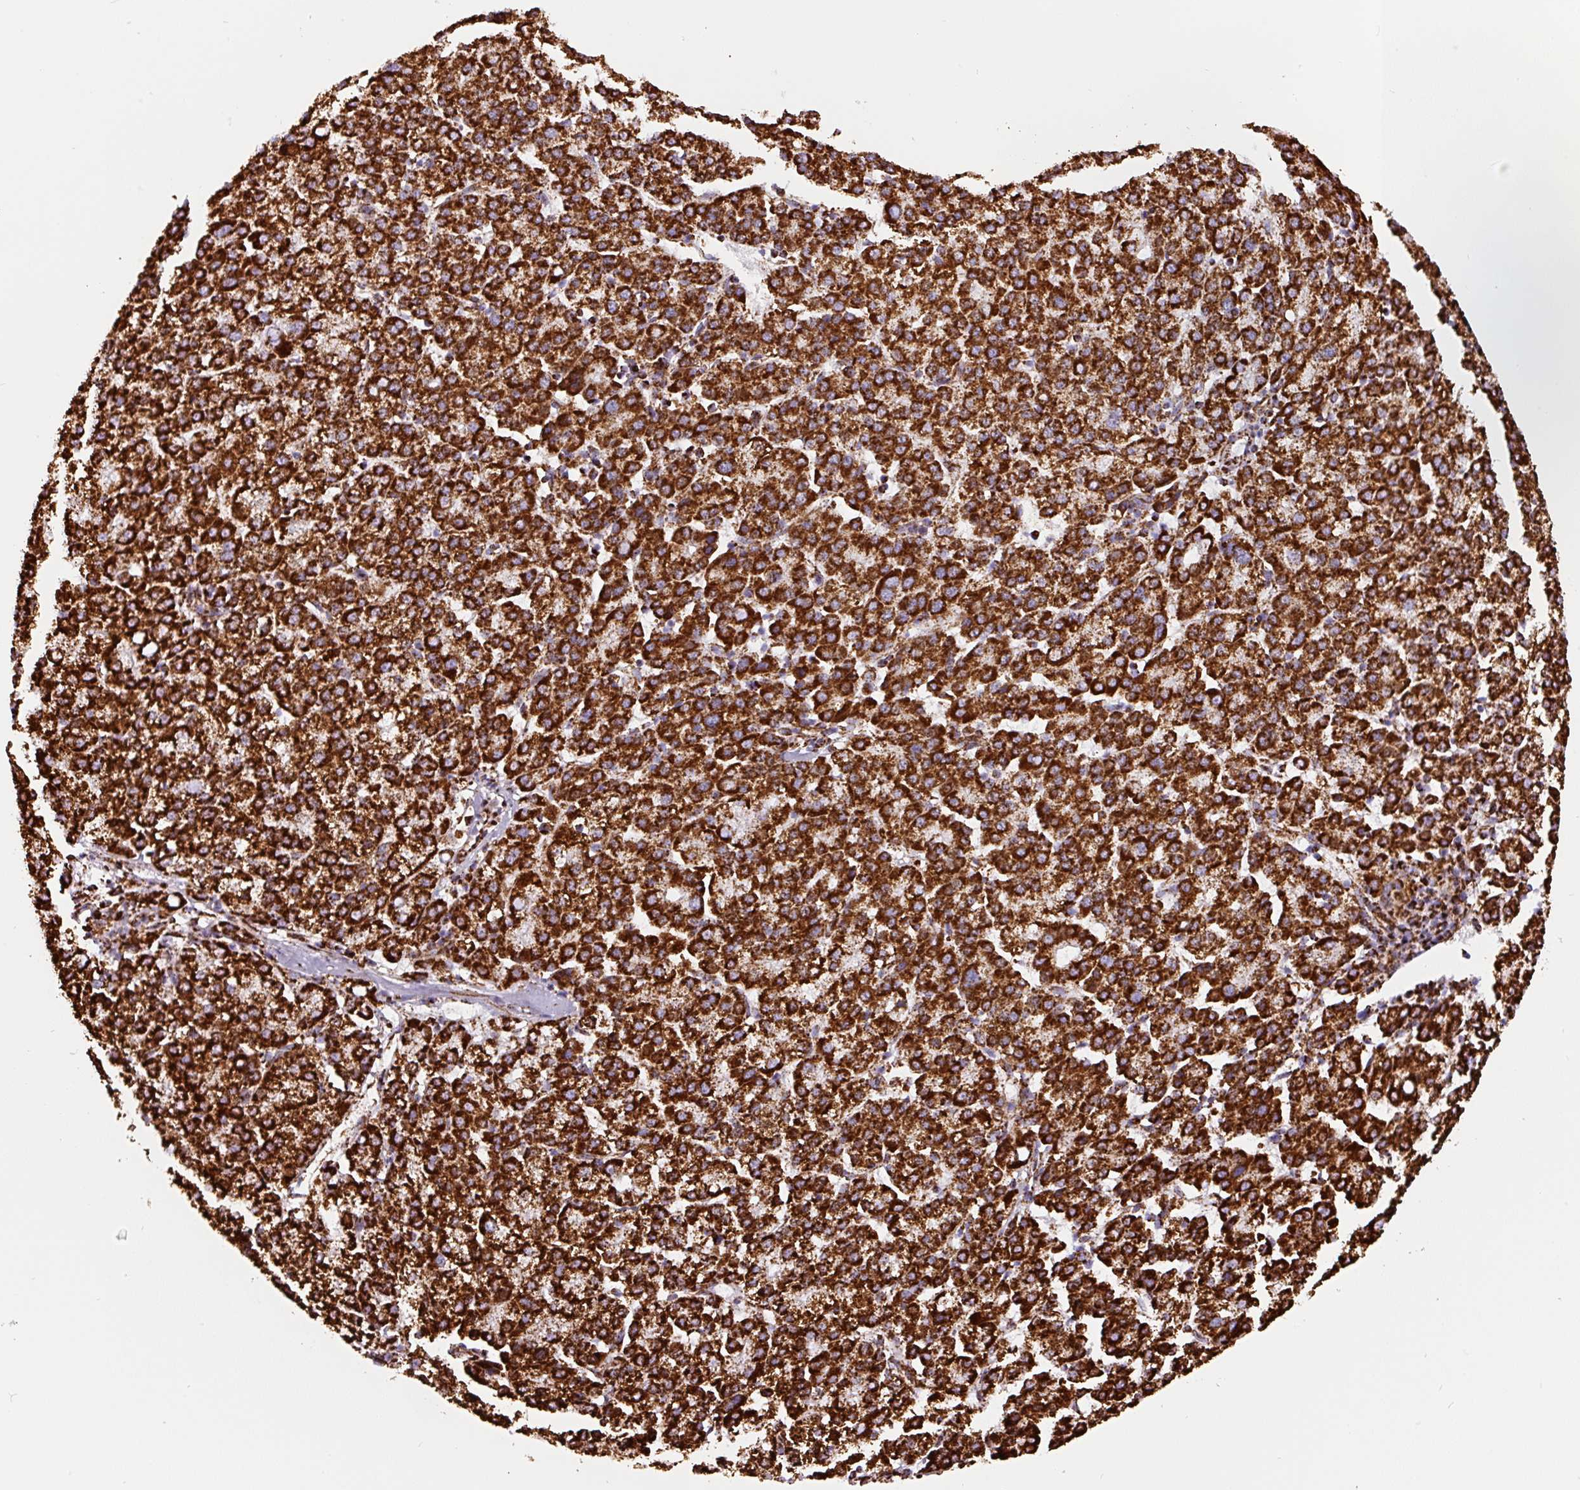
{"staining": {"intensity": "strong", "quantity": ">75%", "location": "cytoplasmic/membranous"}, "tissue": "liver cancer", "cell_type": "Tumor cells", "image_type": "cancer", "snomed": [{"axis": "morphology", "description": "Carcinoma, Hepatocellular, NOS"}, {"axis": "topography", "description": "Liver"}], "caption": "Liver hepatocellular carcinoma stained with immunohistochemistry reveals strong cytoplasmic/membranous expression in about >75% of tumor cells.", "gene": "ATP5F1A", "patient": {"sex": "female", "age": 58}}